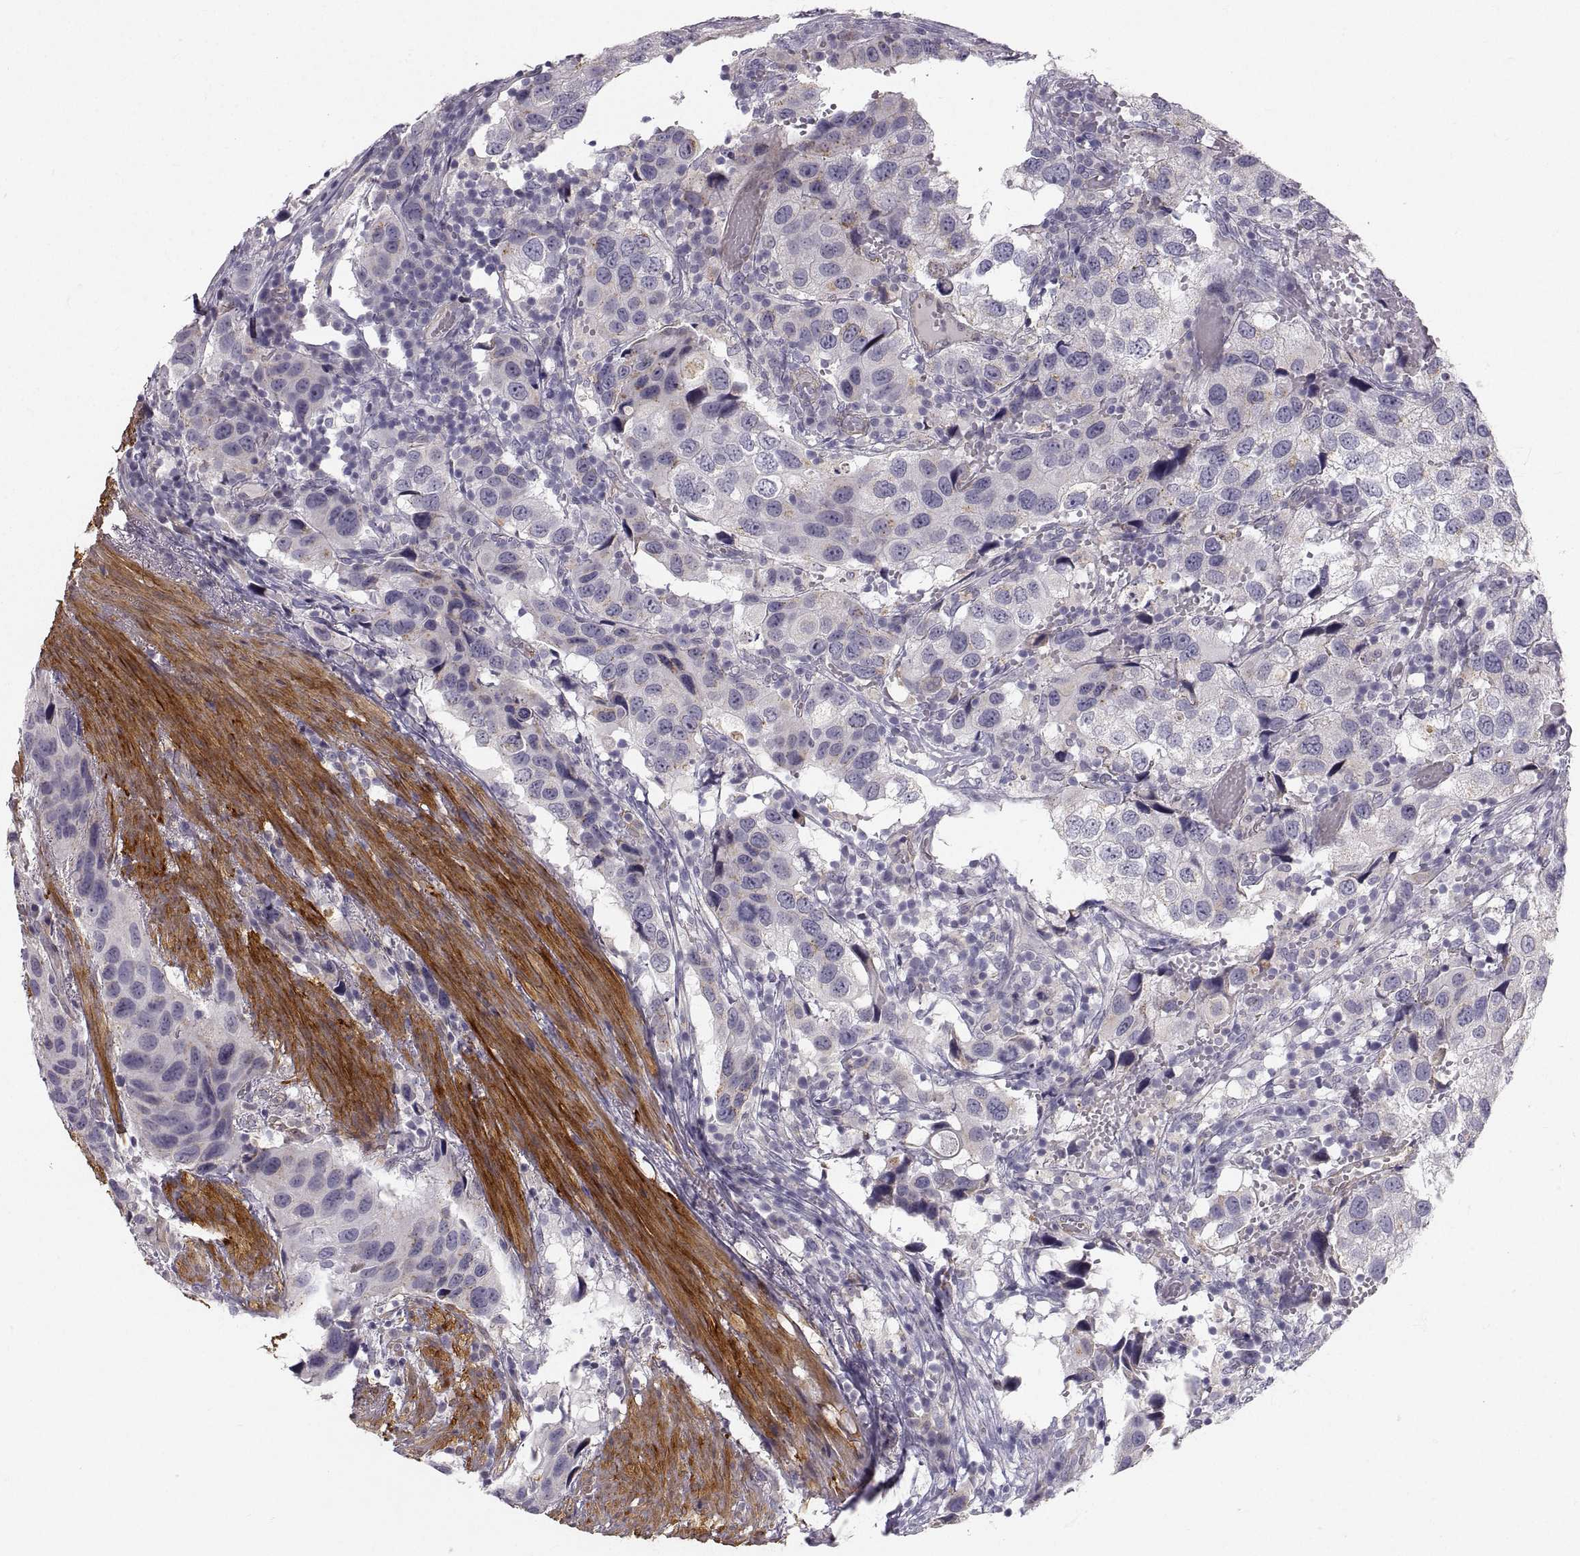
{"staining": {"intensity": "negative", "quantity": "none", "location": "none"}, "tissue": "urothelial cancer", "cell_type": "Tumor cells", "image_type": "cancer", "snomed": [{"axis": "morphology", "description": "Urothelial carcinoma, High grade"}, {"axis": "topography", "description": "Urinary bladder"}], "caption": "This micrograph is of urothelial carcinoma (high-grade) stained with immunohistochemistry to label a protein in brown with the nuclei are counter-stained blue. There is no positivity in tumor cells.", "gene": "PGM5", "patient": {"sex": "male", "age": 79}}